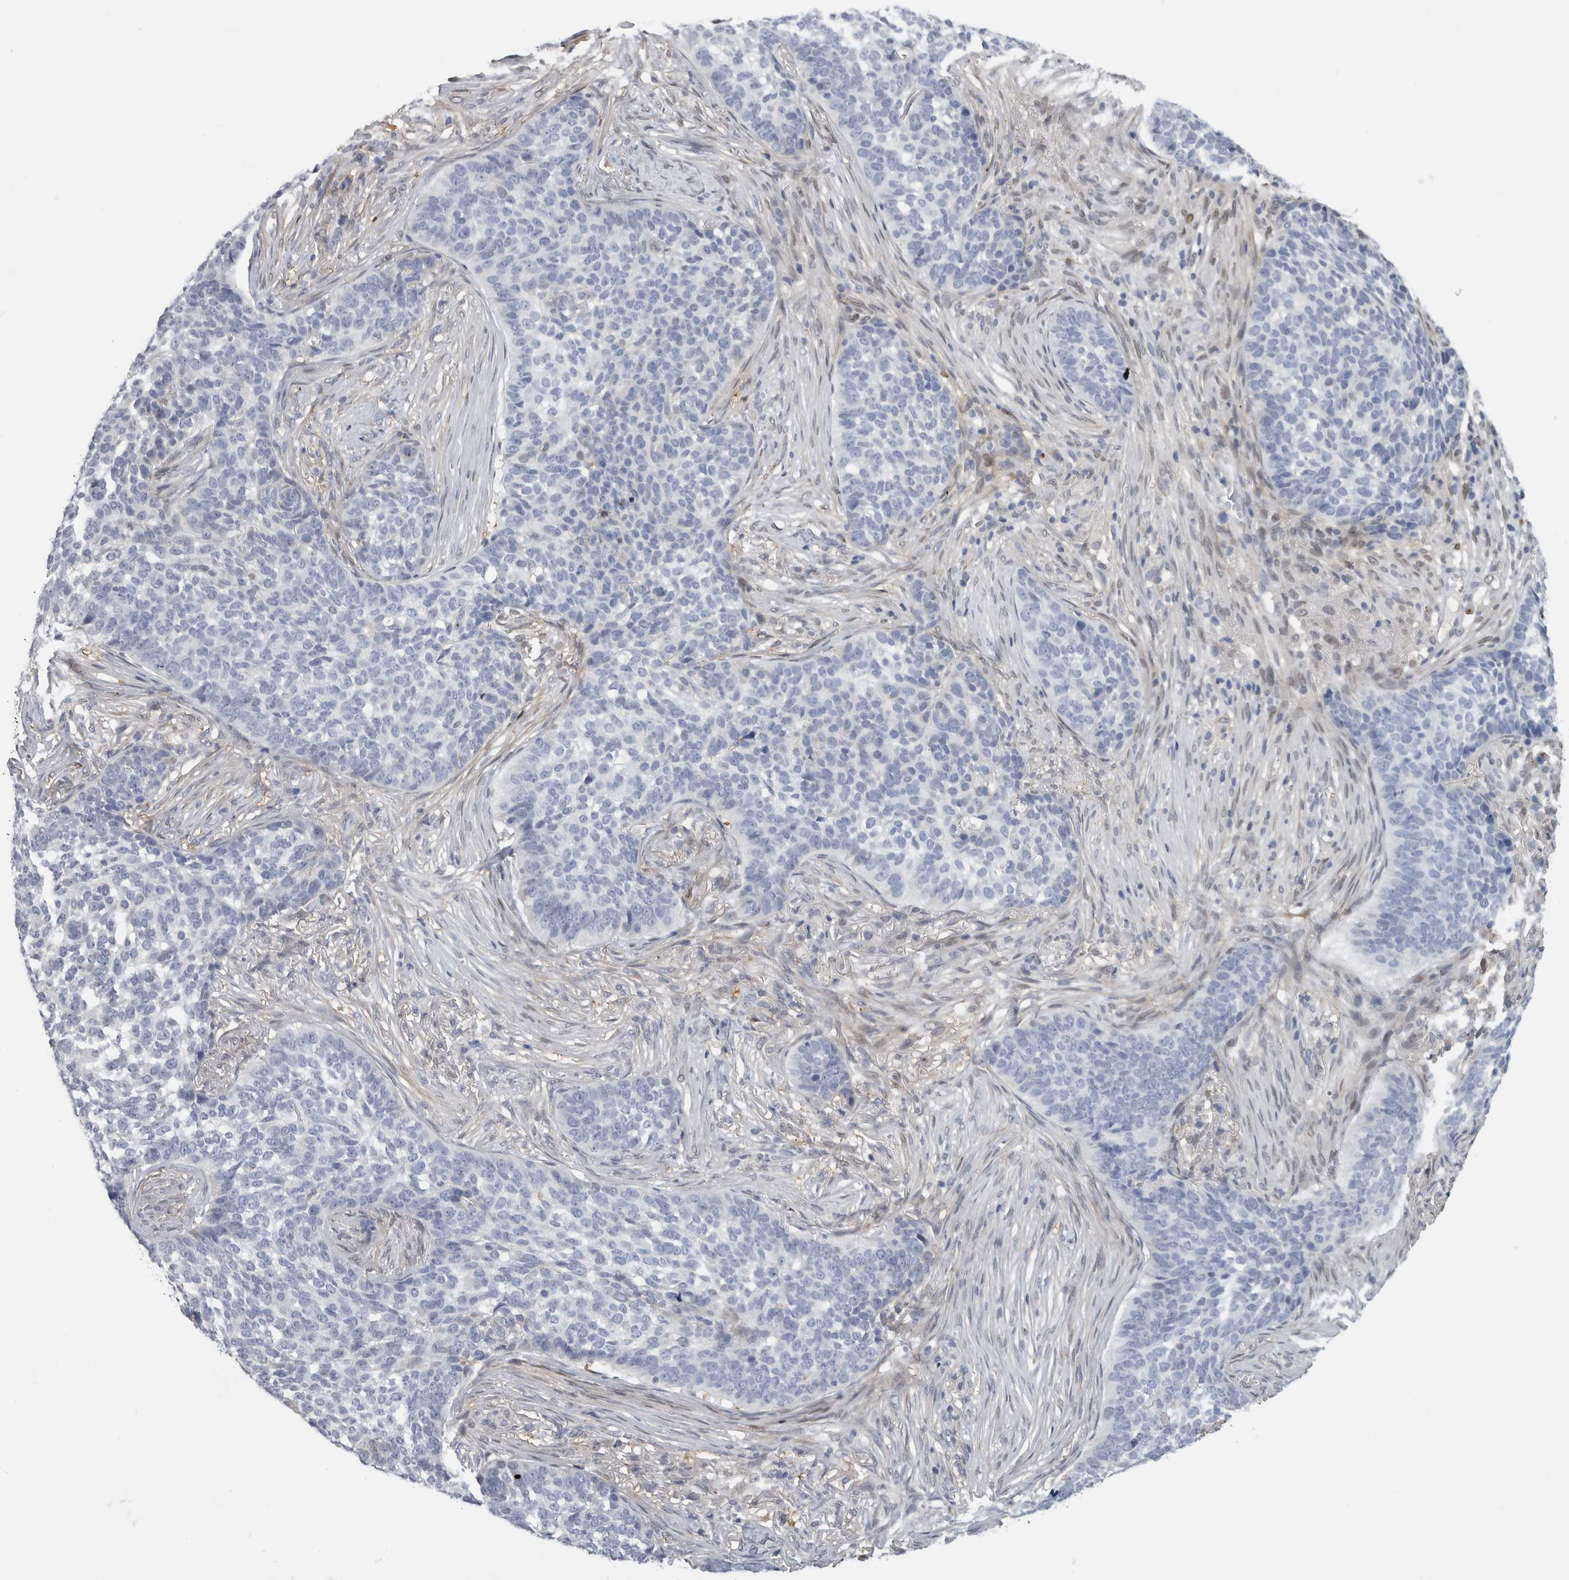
{"staining": {"intensity": "negative", "quantity": "none", "location": "none"}, "tissue": "skin cancer", "cell_type": "Tumor cells", "image_type": "cancer", "snomed": [{"axis": "morphology", "description": "Basal cell carcinoma"}, {"axis": "topography", "description": "Skin"}], "caption": "This is a photomicrograph of immunohistochemistry staining of skin basal cell carcinoma, which shows no expression in tumor cells.", "gene": "DNAJC24", "patient": {"sex": "male", "age": 85}}